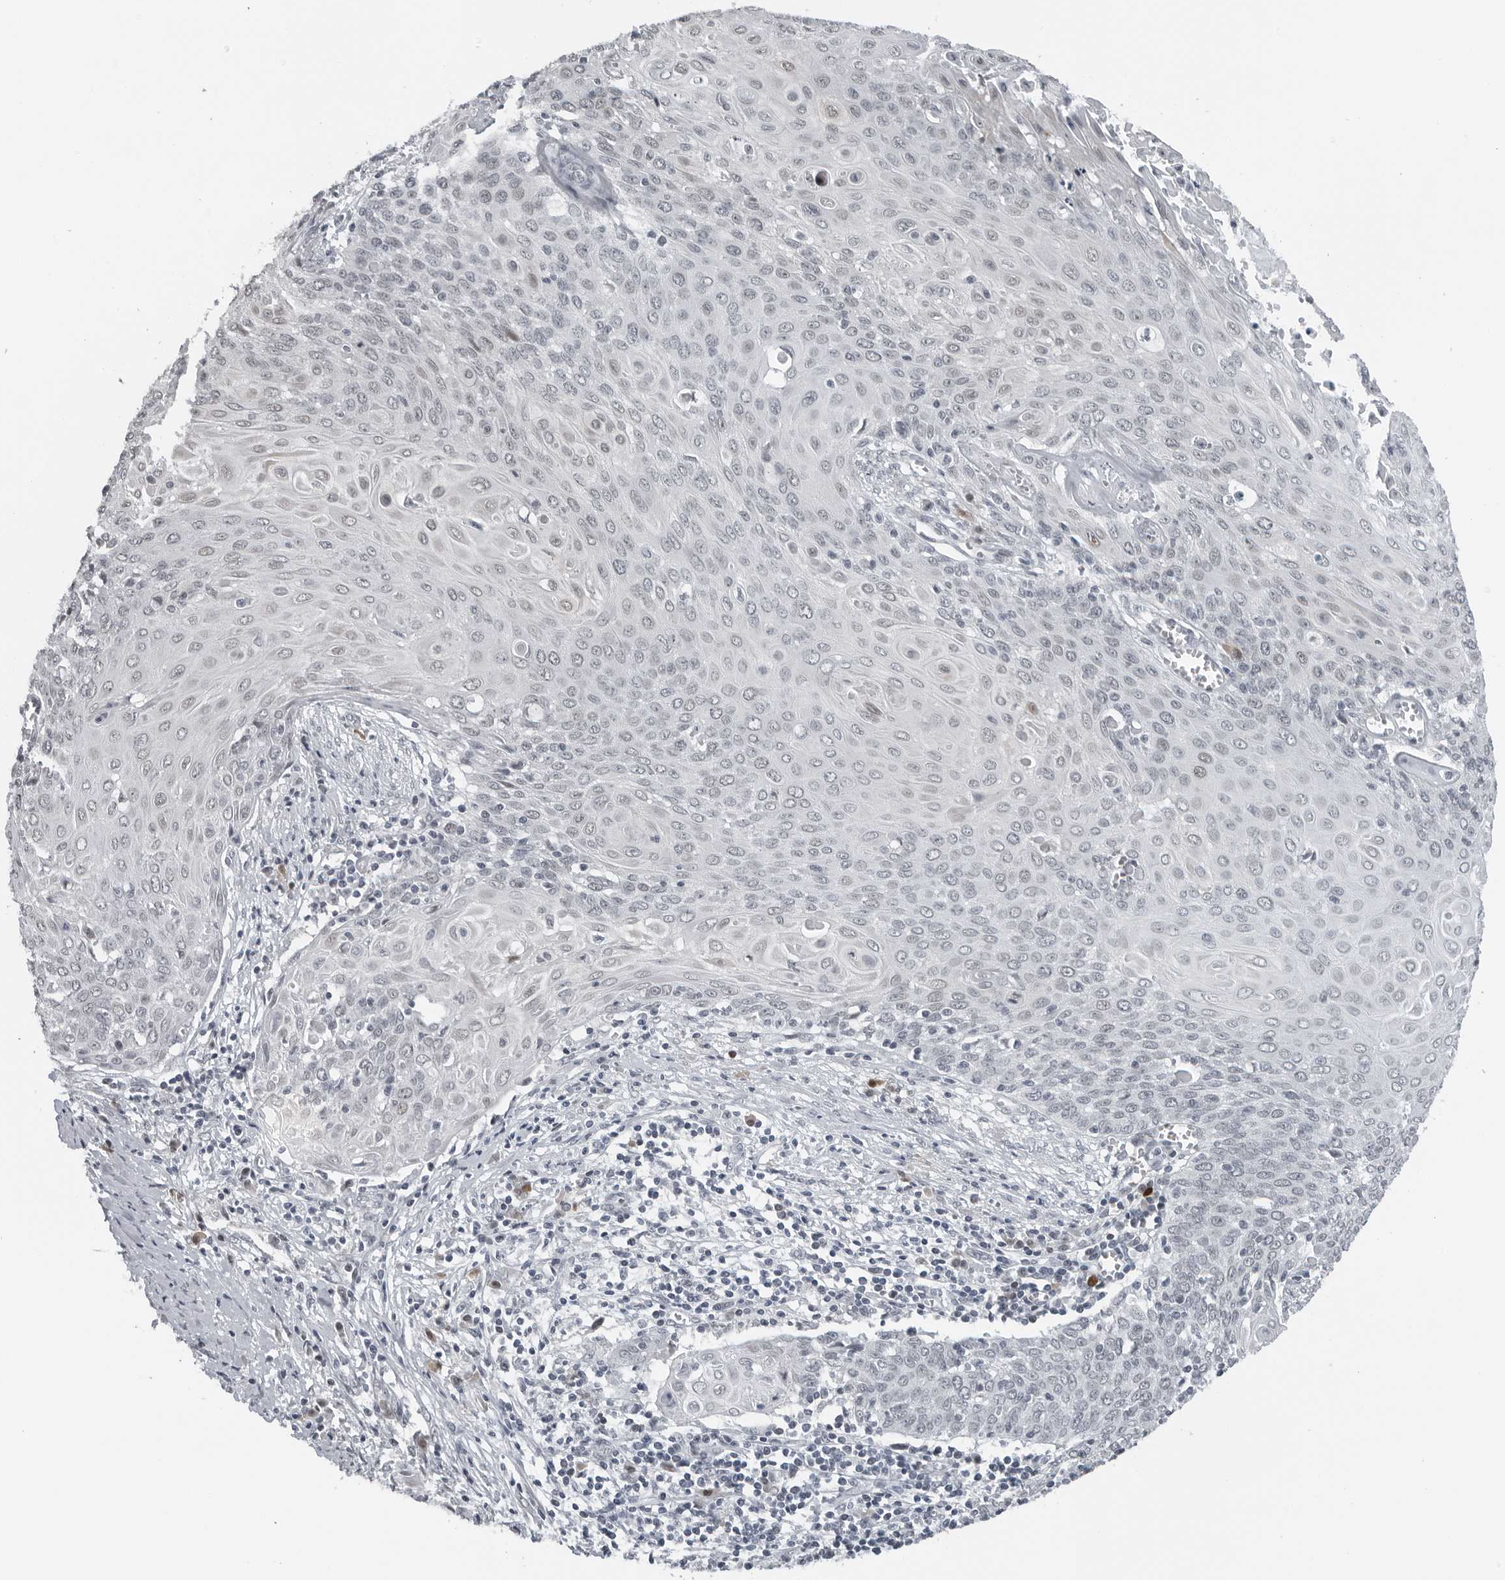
{"staining": {"intensity": "negative", "quantity": "none", "location": "none"}, "tissue": "cervical cancer", "cell_type": "Tumor cells", "image_type": "cancer", "snomed": [{"axis": "morphology", "description": "Squamous cell carcinoma, NOS"}, {"axis": "topography", "description": "Cervix"}], "caption": "There is no significant positivity in tumor cells of cervical cancer (squamous cell carcinoma). (DAB immunohistochemistry with hematoxylin counter stain).", "gene": "PPP1R42", "patient": {"sex": "female", "age": 39}}